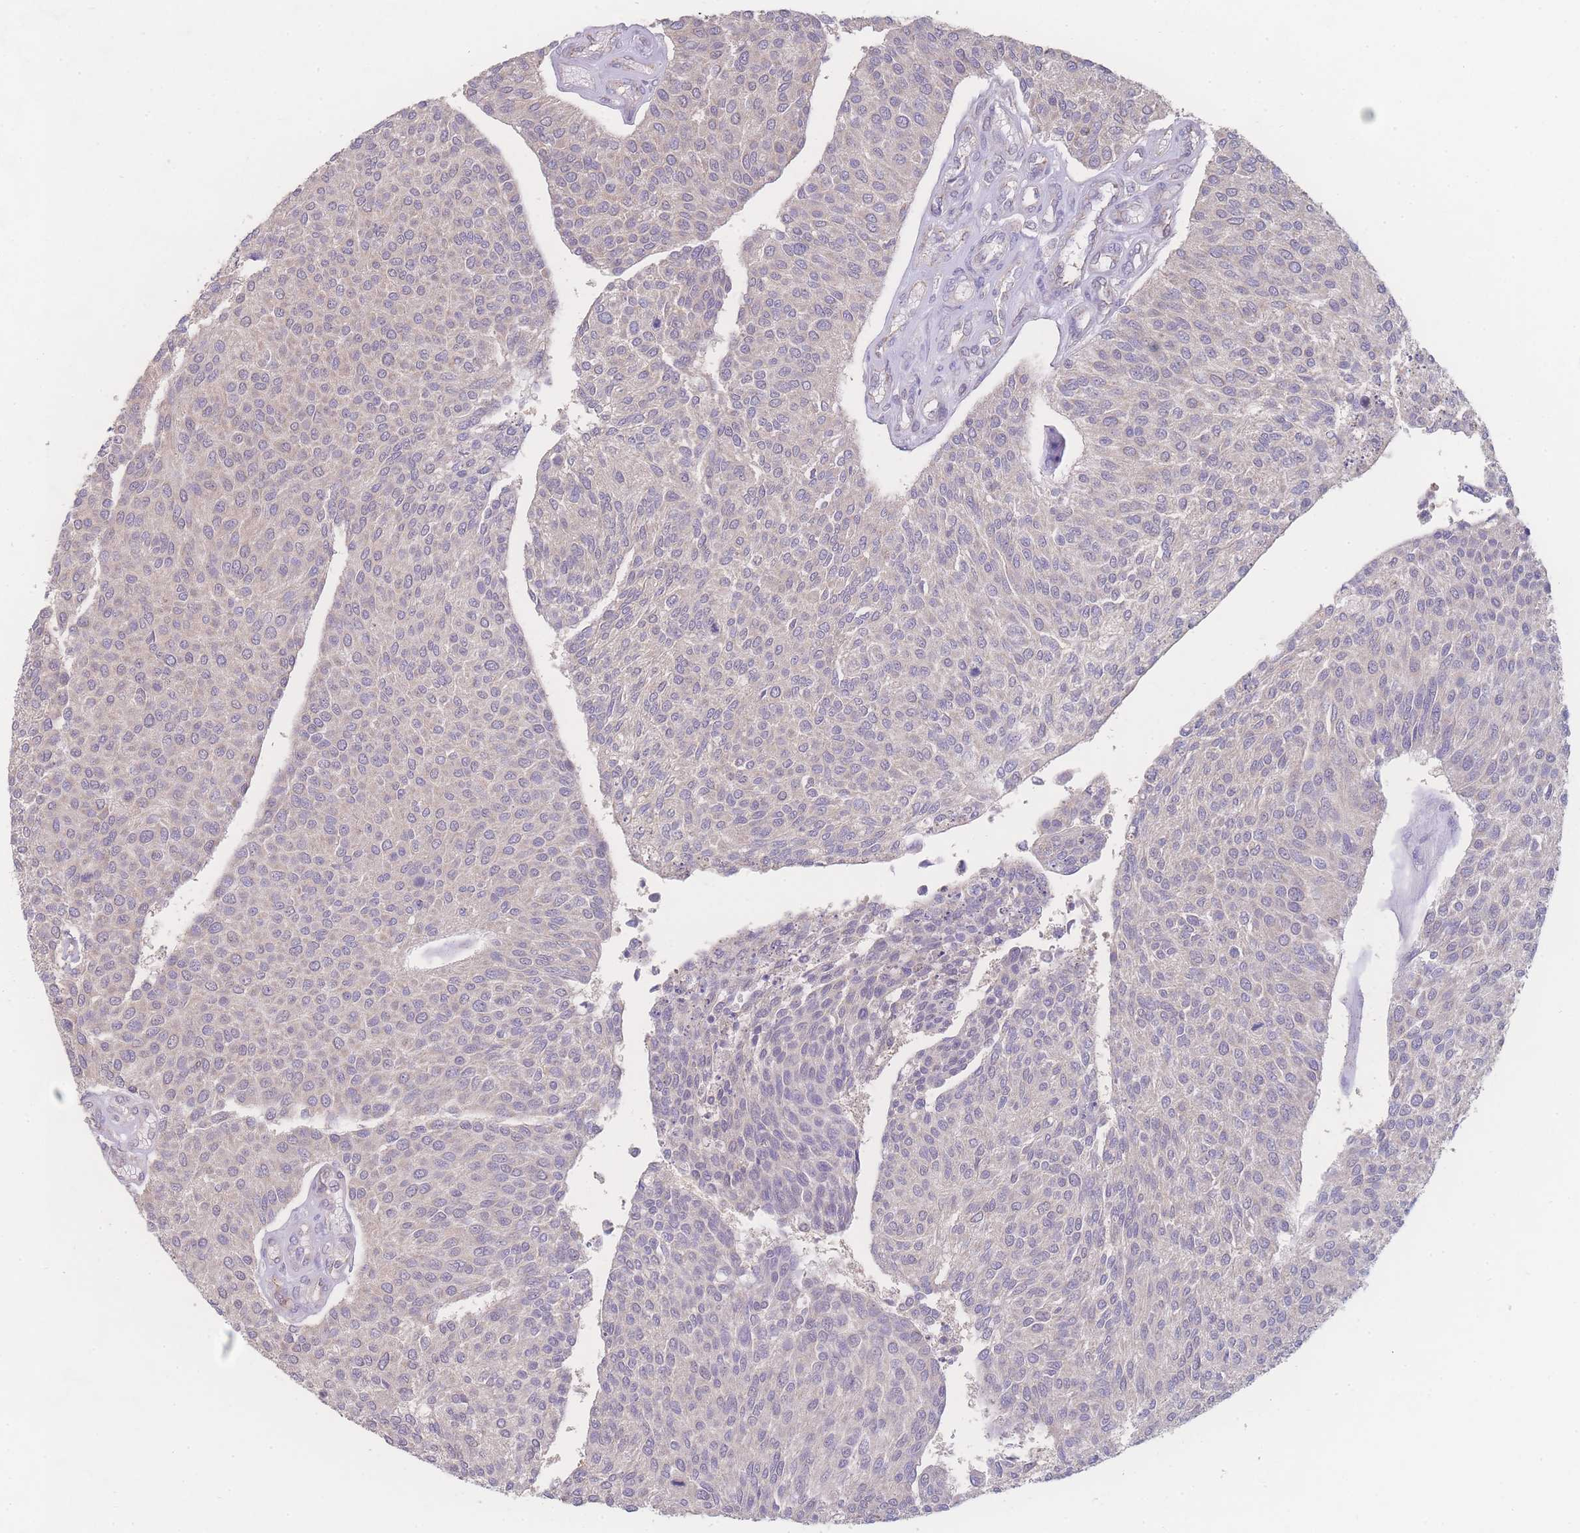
{"staining": {"intensity": "negative", "quantity": "none", "location": "none"}, "tissue": "urothelial cancer", "cell_type": "Tumor cells", "image_type": "cancer", "snomed": [{"axis": "morphology", "description": "Urothelial carcinoma, NOS"}, {"axis": "topography", "description": "Urinary bladder"}], "caption": "Immunohistochemistry image of neoplastic tissue: transitional cell carcinoma stained with DAB shows no significant protein staining in tumor cells.", "gene": "GIPR", "patient": {"sex": "male", "age": 55}}